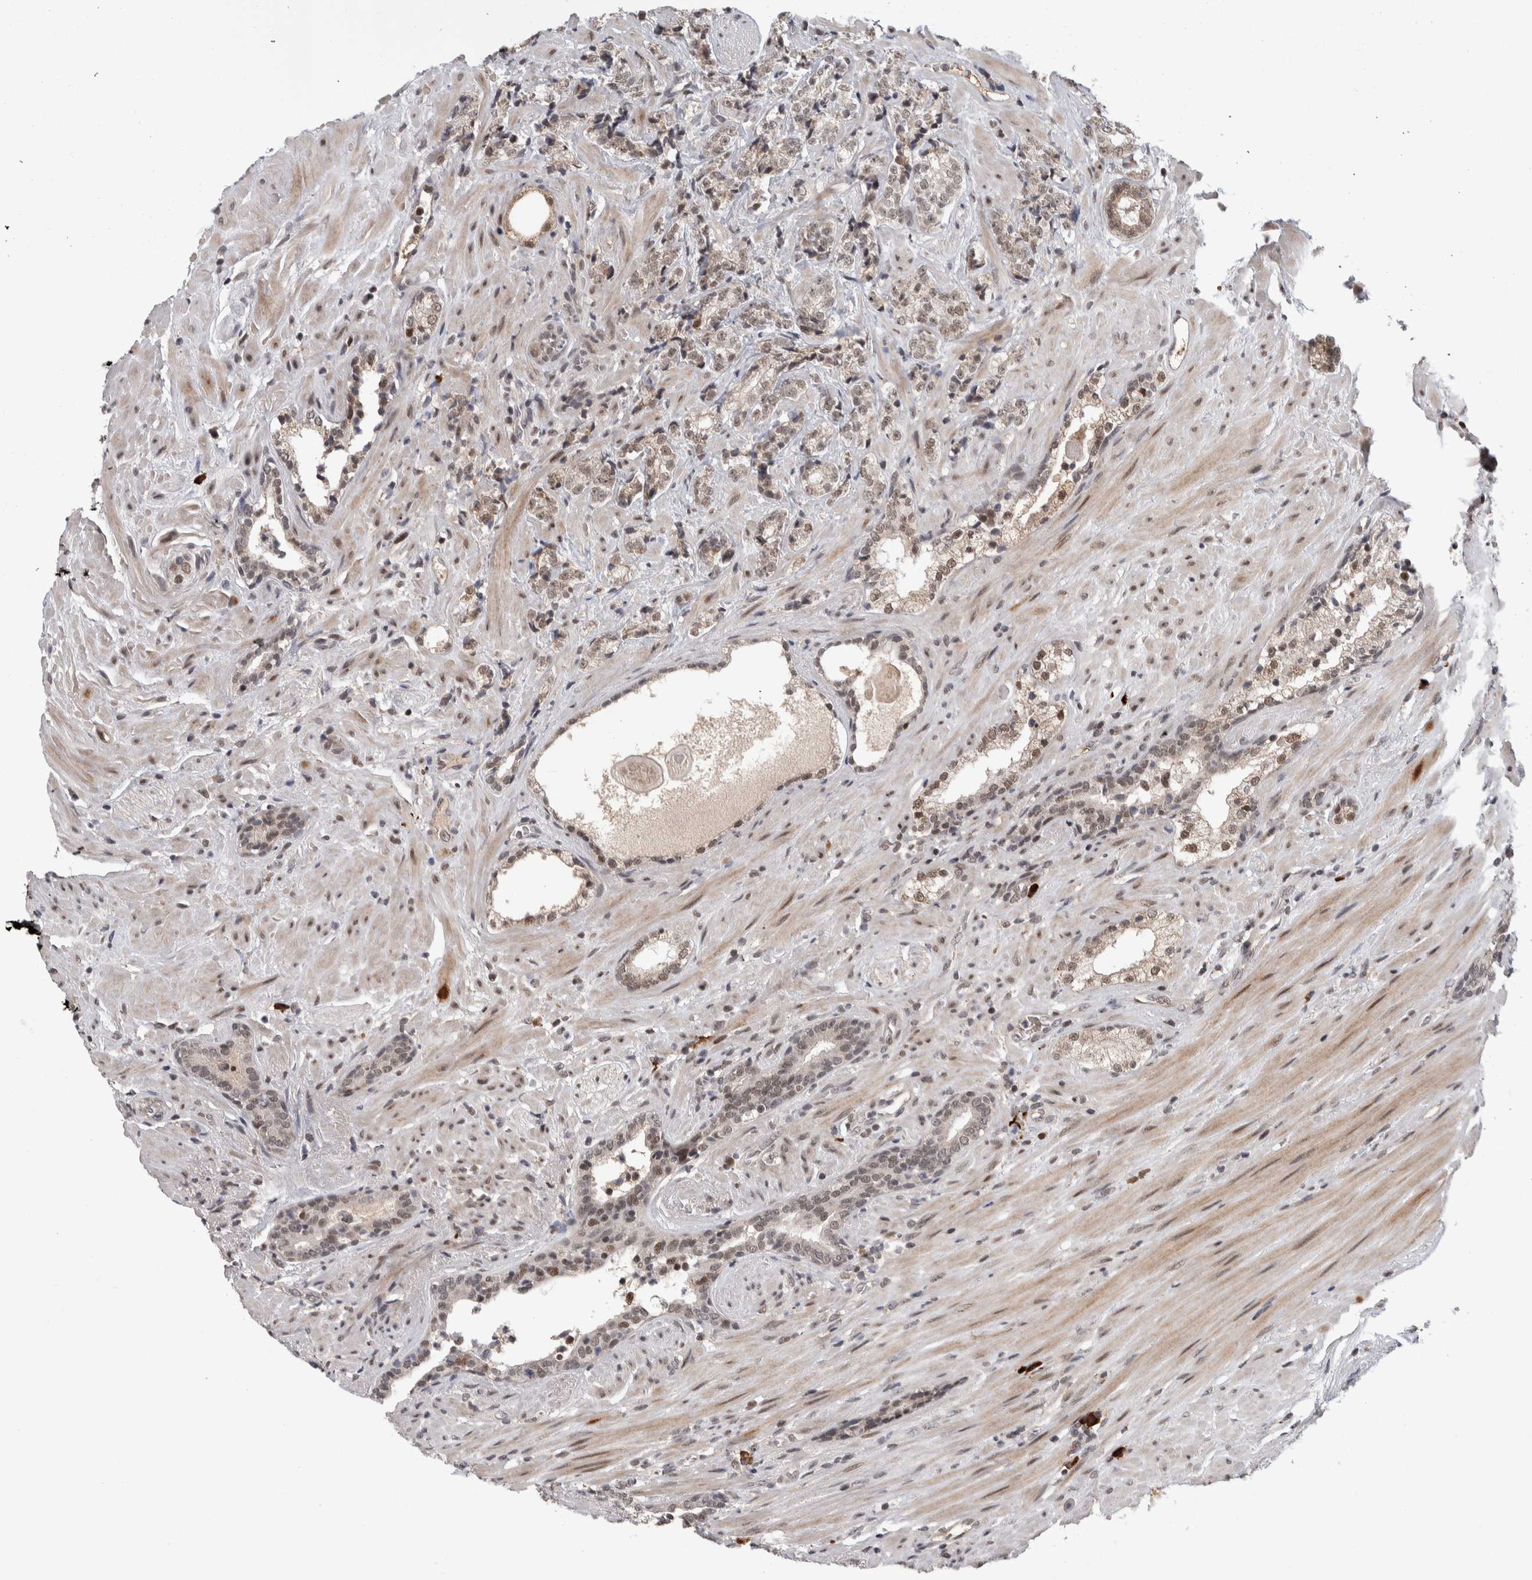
{"staining": {"intensity": "weak", "quantity": "<25%", "location": "nuclear"}, "tissue": "prostate cancer", "cell_type": "Tumor cells", "image_type": "cancer", "snomed": [{"axis": "morphology", "description": "Adenocarcinoma, High grade"}, {"axis": "topography", "description": "Prostate"}], "caption": "High magnification brightfield microscopy of prostate cancer (high-grade adenocarcinoma) stained with DAB (3,3'-diaminobenzidine) (brown) and counterstained with hematoxylin (blue): tumor cells show no significant expression.", "gene": "ZNF592", "patient": {"sex": "male", "age": 71}}